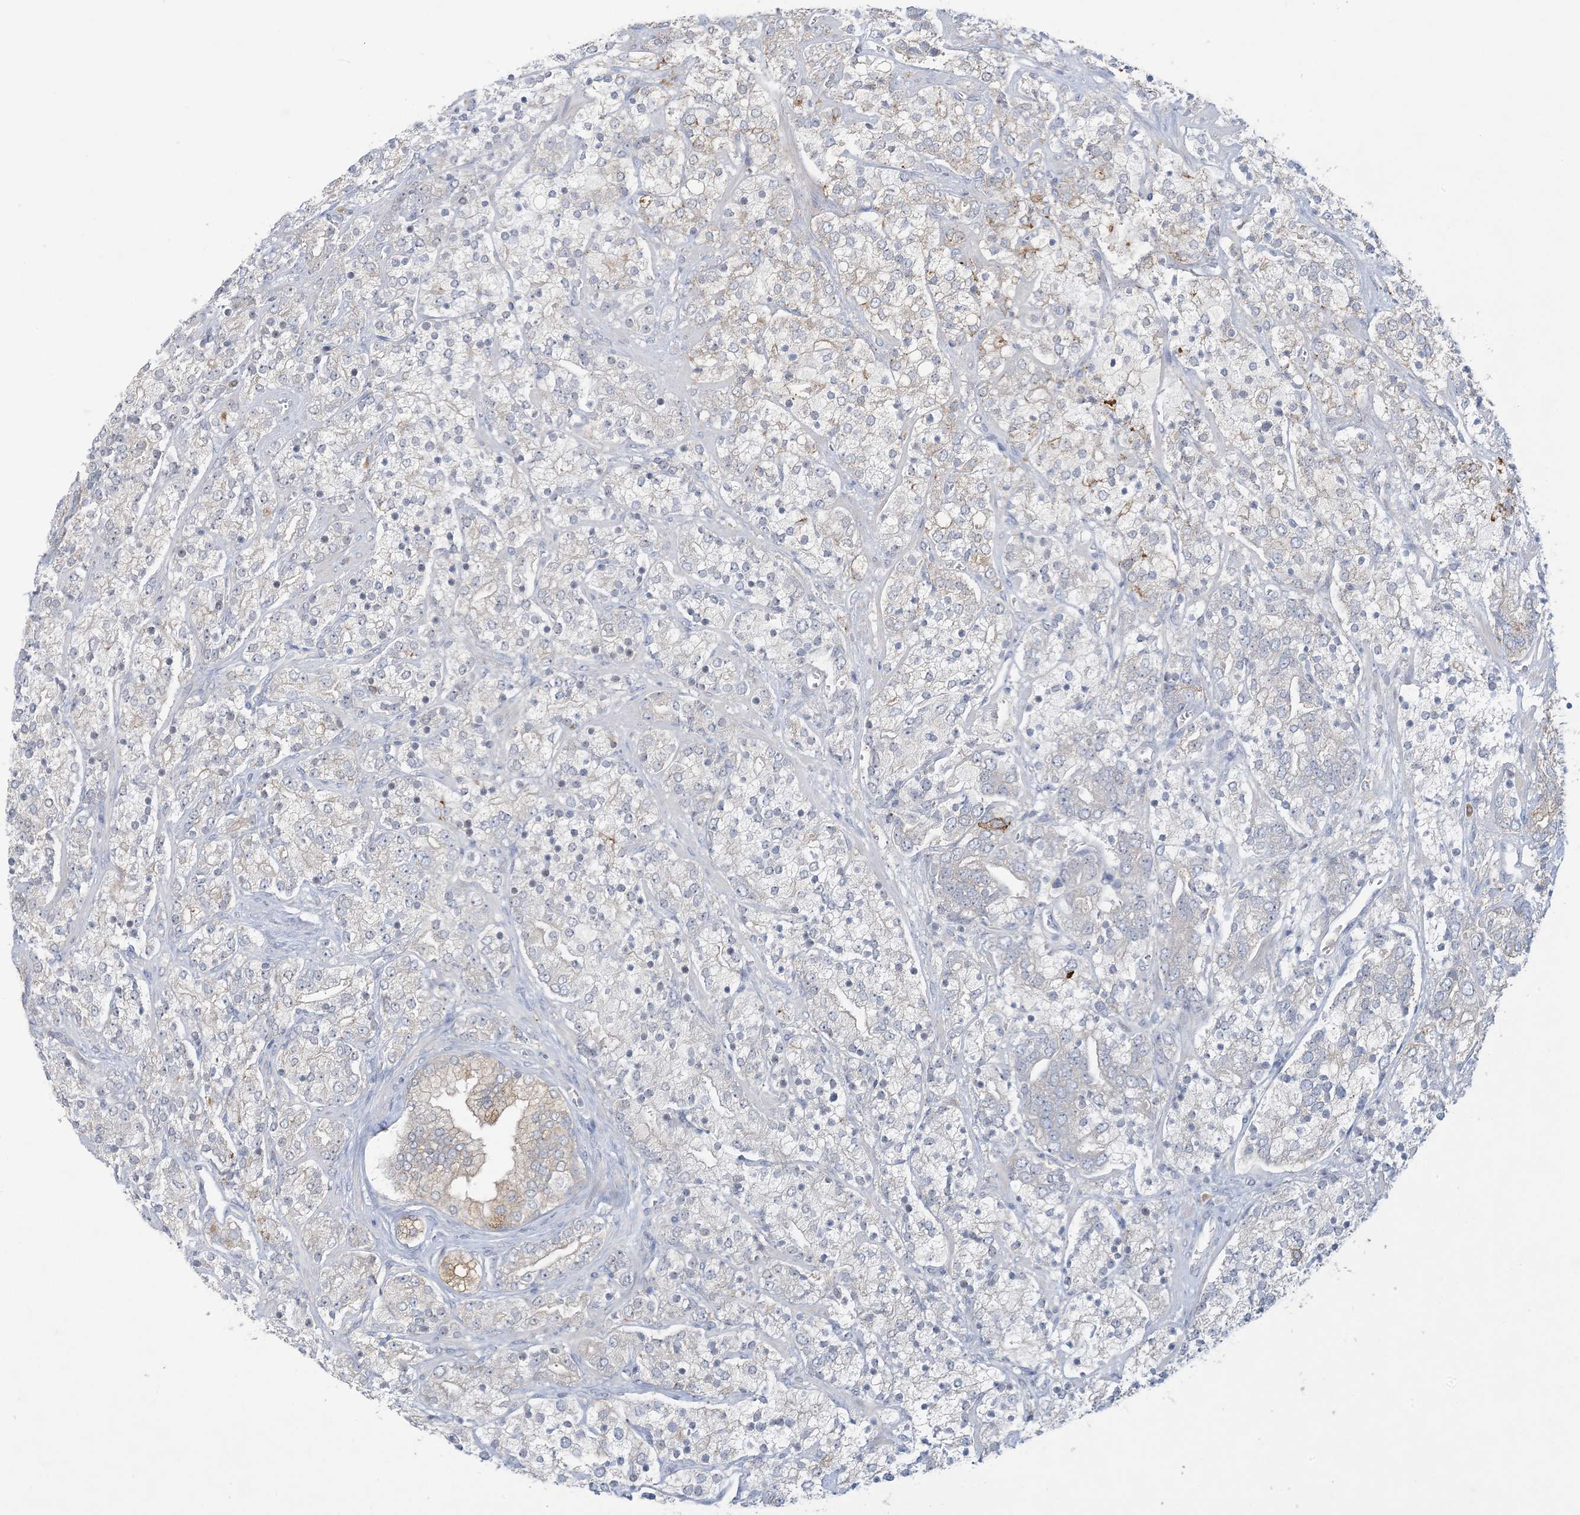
{"staining": {"intensity": "moderate", "quantity": "<25%", "location": "cytoplasmic/membranous"}, "tissue": "prostate cancer", "cell_type": "Tumor cells", "image_type": "cancer", "snomed": [{"axis": "morphology", "description": "Adenocarcinoma, High grade"}, {"axis": "topography", "description": "Prostate"}], "caption": "An immunohistochemistry (IHC) micrograph of neoplastic tissue is shown. Protein staining in brown highlights moderate cytoplasmic/membranous positivity in prostate cancer within tumor cells. The staining is performed using DAB brown chromogen to label protein expression. The nuclei are counter-stained blue using hematoxylin.", "gene": "KIF3A", "patient": {"sex": "male", "age": 71}}